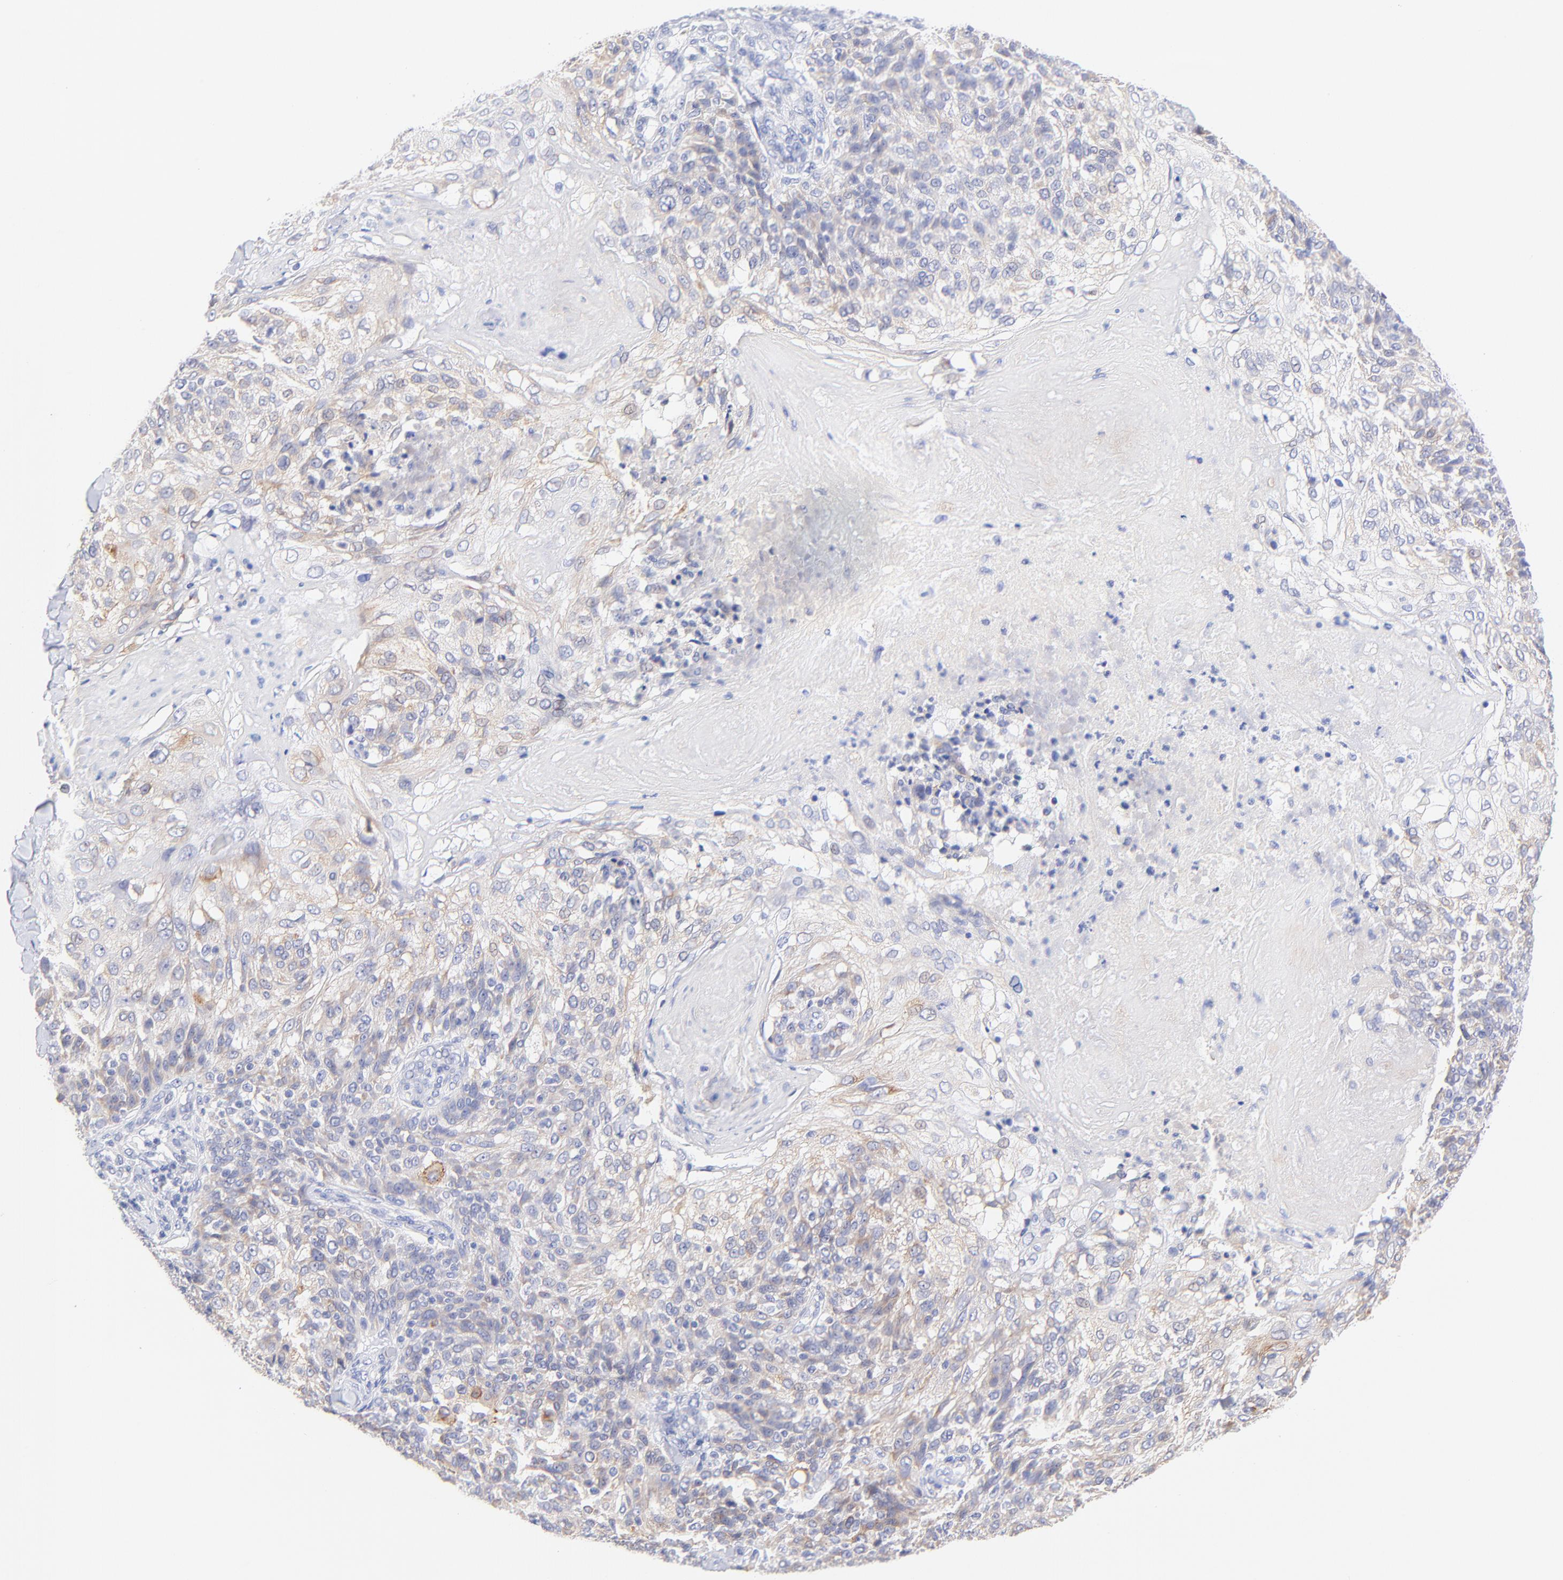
{"staining": {"intensity": "moderate", "quantity": "25%-75%", "location": "cytoplasmic/membranous"}, "tissue": "skin cancer", "cell_type": "Tumor cells", "image_type": "cancer", "snomed": [{"axis": "morphology", "description": "Normal tissue, NOS"}, {"axis": "morphology", "description": "Squamous cell carcinoma, NOS"}, {"axis": "topography", "description": "Skin"}], "caption": "Skin cancer (squamous cell carcinoma) stained for a protein exhibits moderate cytoplasmic/membranous positivity in tumor cells.", "gene": "EBP", "patient": {"sex": "female", "age": 83}}